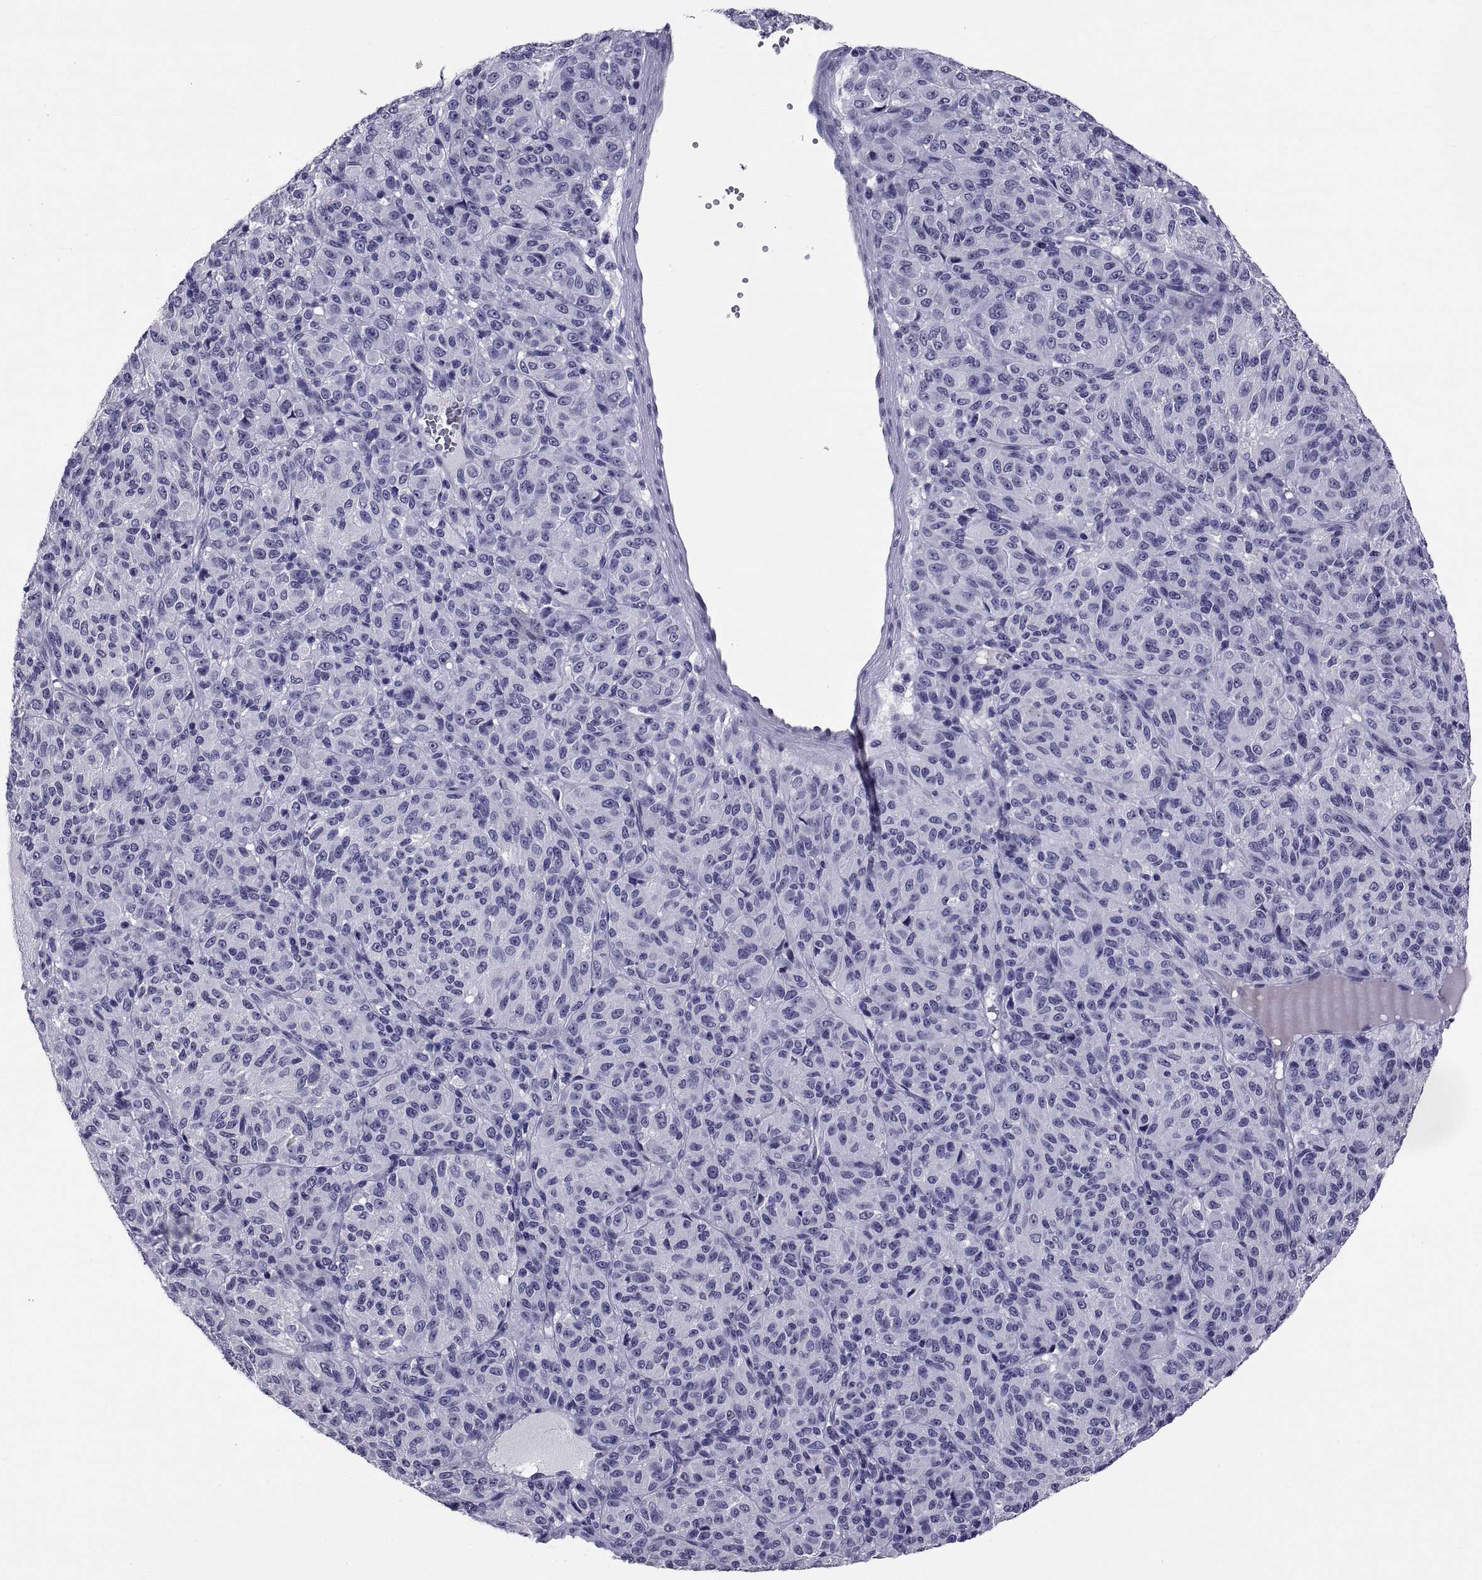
{"staining": {"intensity": "negative", "quantity": "none", "location": "none"}, "tissue": "melanoma", "cell_type": "Tumor cells", "image_type": "cancer", "snomed": [{"axis": "morphology", "description": "Malignant melanoma, Metastatic site"}, {"axis": "topography", "description": "Brain"}], "caption": "IHC micrograph of neoplastic tissue: malignant melanoma (metastatic site) stained with DAB (3,3'-diaminobenzidine) displays no significant protein expression in tumor cells.", "gene": "TGFBR3L", "patient": {"sex": "female", "age": 56}}